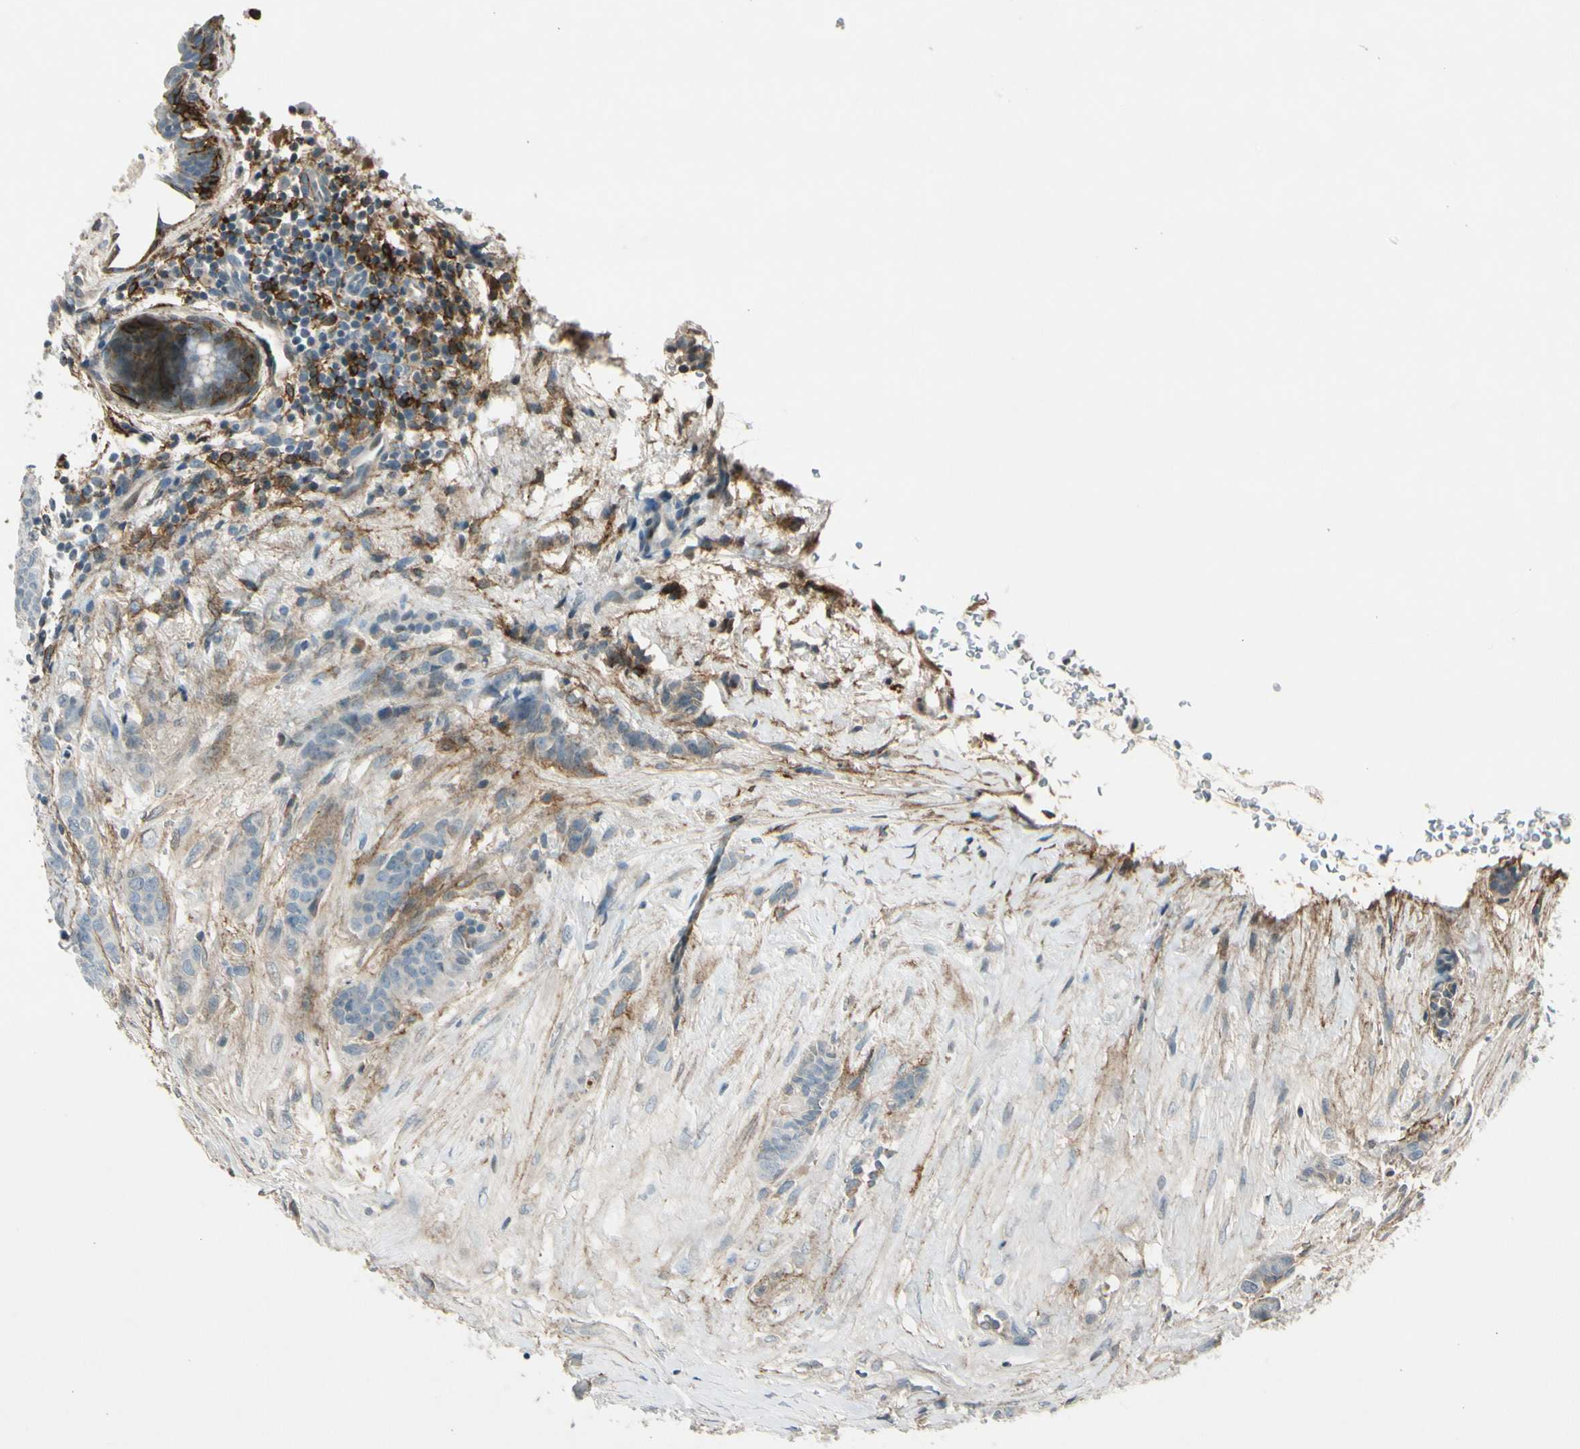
{"staining": {"intensity": "negative", "quantity": "none", "location": "none"}, "tissue": "breast cancer", "cell_type": "Tumor cells", "image_type": "cancer", "snomed": [{"axis": "morphology", "description": "Duct carcinoma"}, {"axis": "topography", "description": "Breast"}], "caption": "Immunohistochemical staining of human breast intraductal carcinoma exhibits no significant positivity in tumor cells. (Brightfield microscopy of DAB (3,3'-diaminobenzidine) IHC at high magnification).", "gene": "PDPN", "patient": {"sex": "female", "age": 40}}